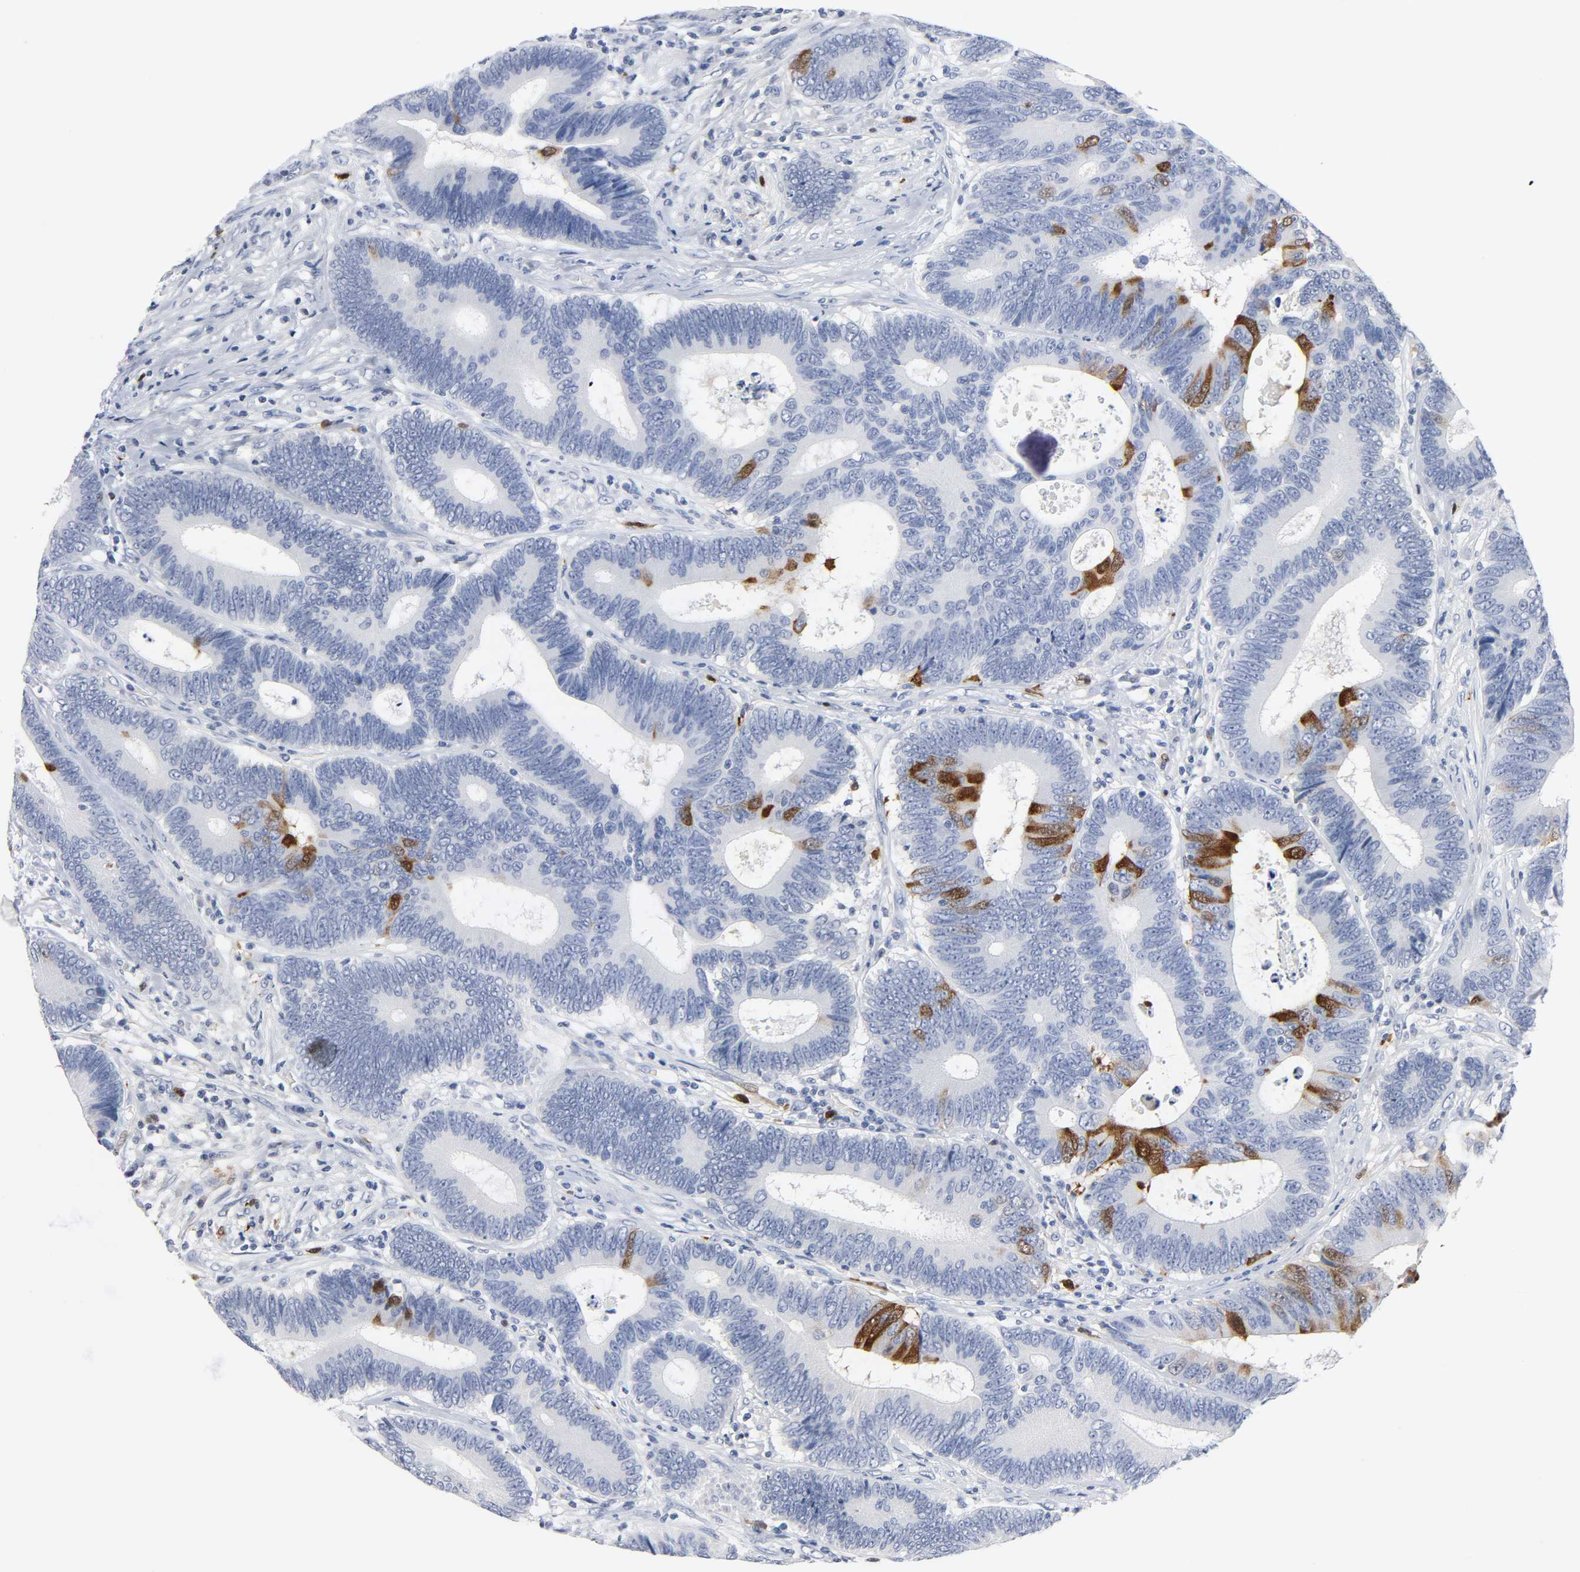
{"staining": {"intensity": "moderate", "quantity": "<25%", "location": "cytoplasmic/membranous,nuclear"}, "tissue": "colorectal cancer", "cell_type": "Tumor cells", "image_type": "cancer", "snomed": [{"axis": "morphology", "description": "Adenocarcinoma, NOS"}, {"axis": "topography", "description": "Colon"}], "caption": "A photomicrograph of colorectal cancer stained for a protein displays moderate cytoplasmic/membranous and nuclear brown staining in tumor cells.", "gene": "CDC20", "patient": {"sex": "female", "age": 78}}